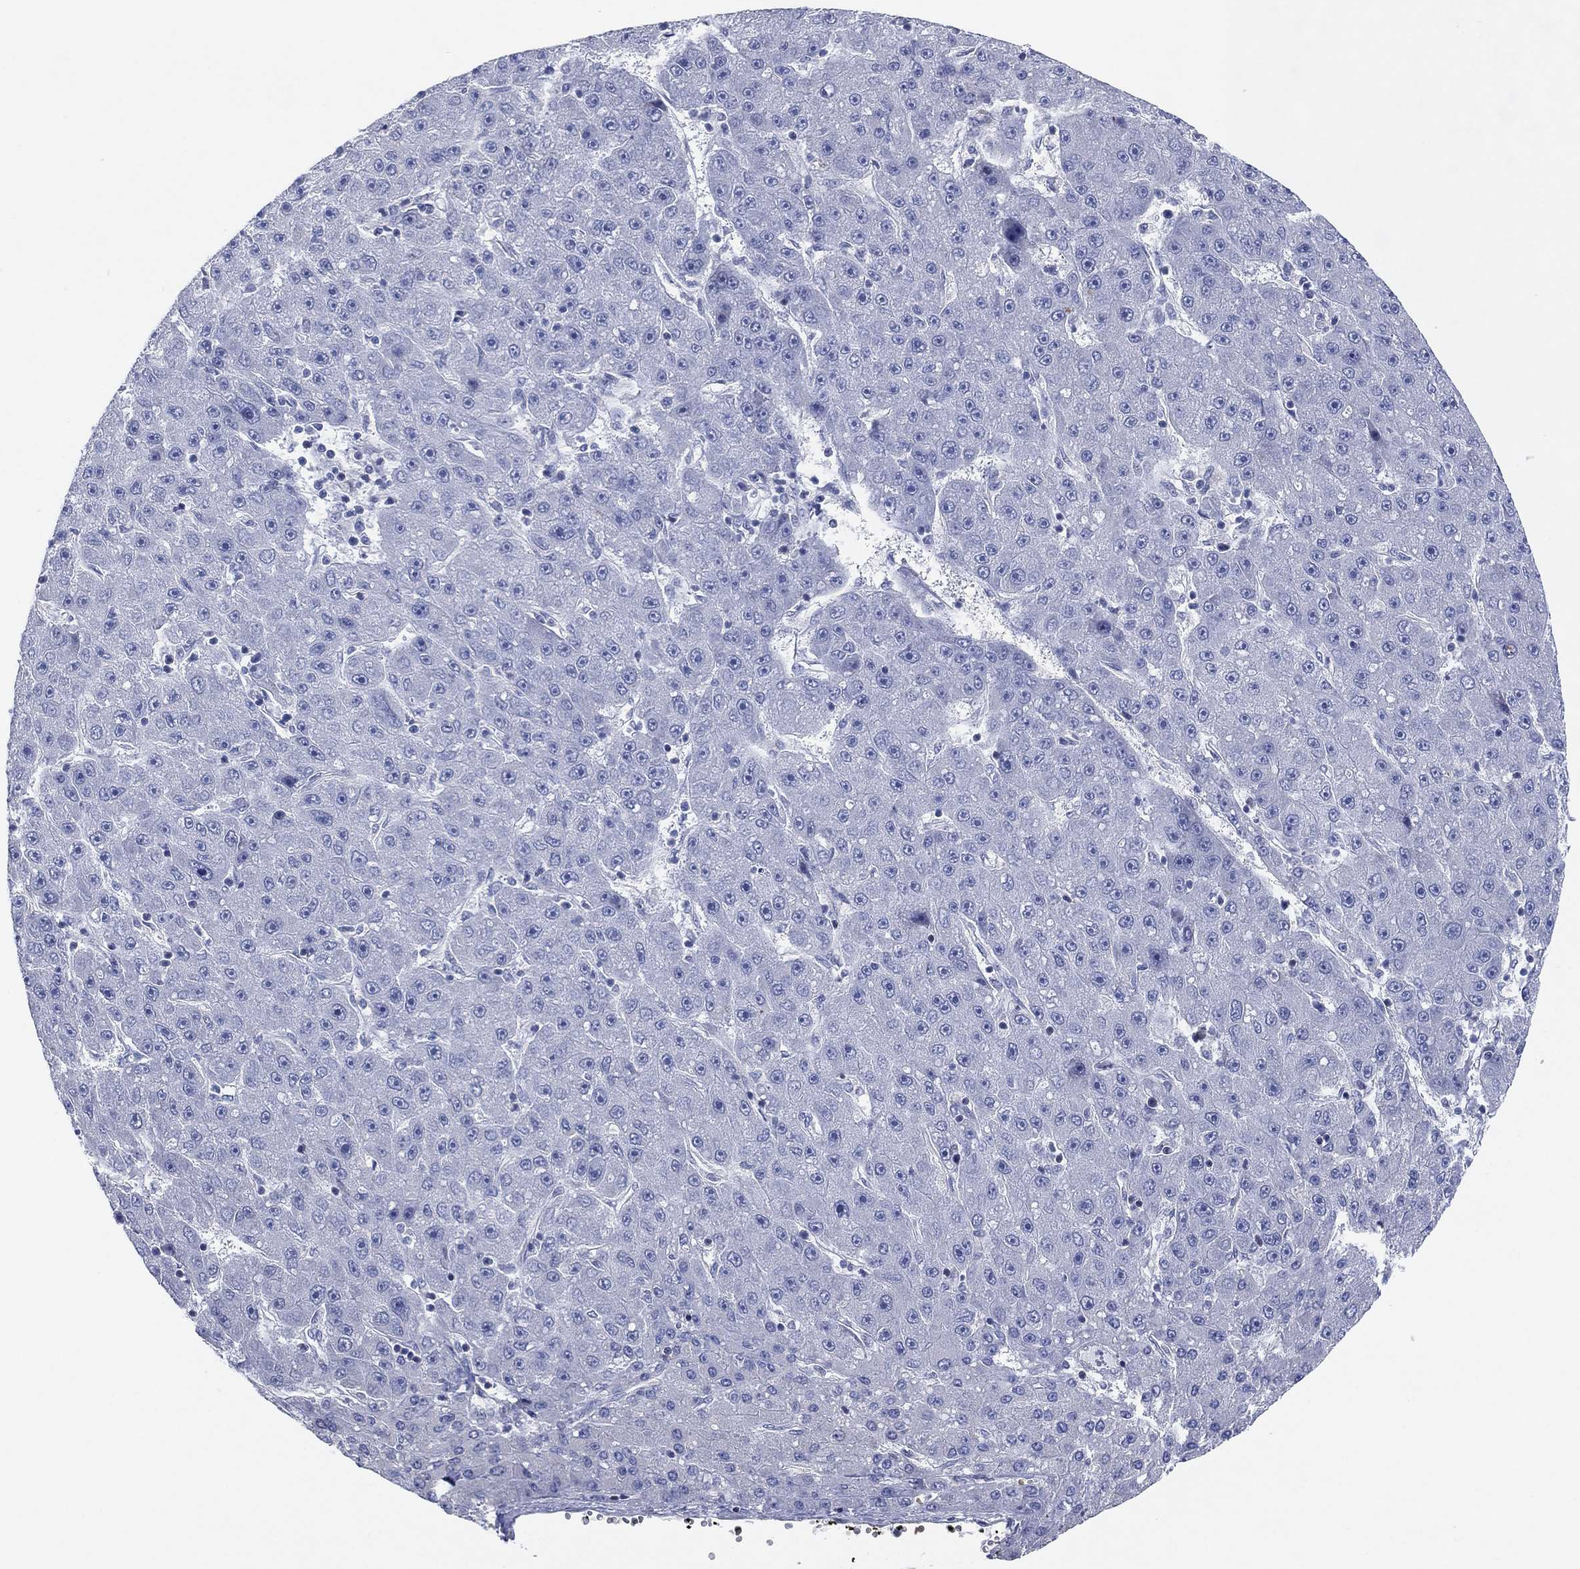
{"staining": {"intensity": "negative", "quantity": "none", "location": "none"}, "tissue": "liver cancer", "cell_type": "Tumor cells", "image_type": "cancer", "snomed": [{"axis": "morphology", "description": "Carcinoma, Hepatocellular, NOS"}, {"axis": "topography", "description": "Liver"}], "caption": "An image of liver hepatocellular carcinoma stained for a protein demonstrates no brown staining in tumor cells.", "gene": "CFTR", "patient": {"sex": "male", "age": 67}}